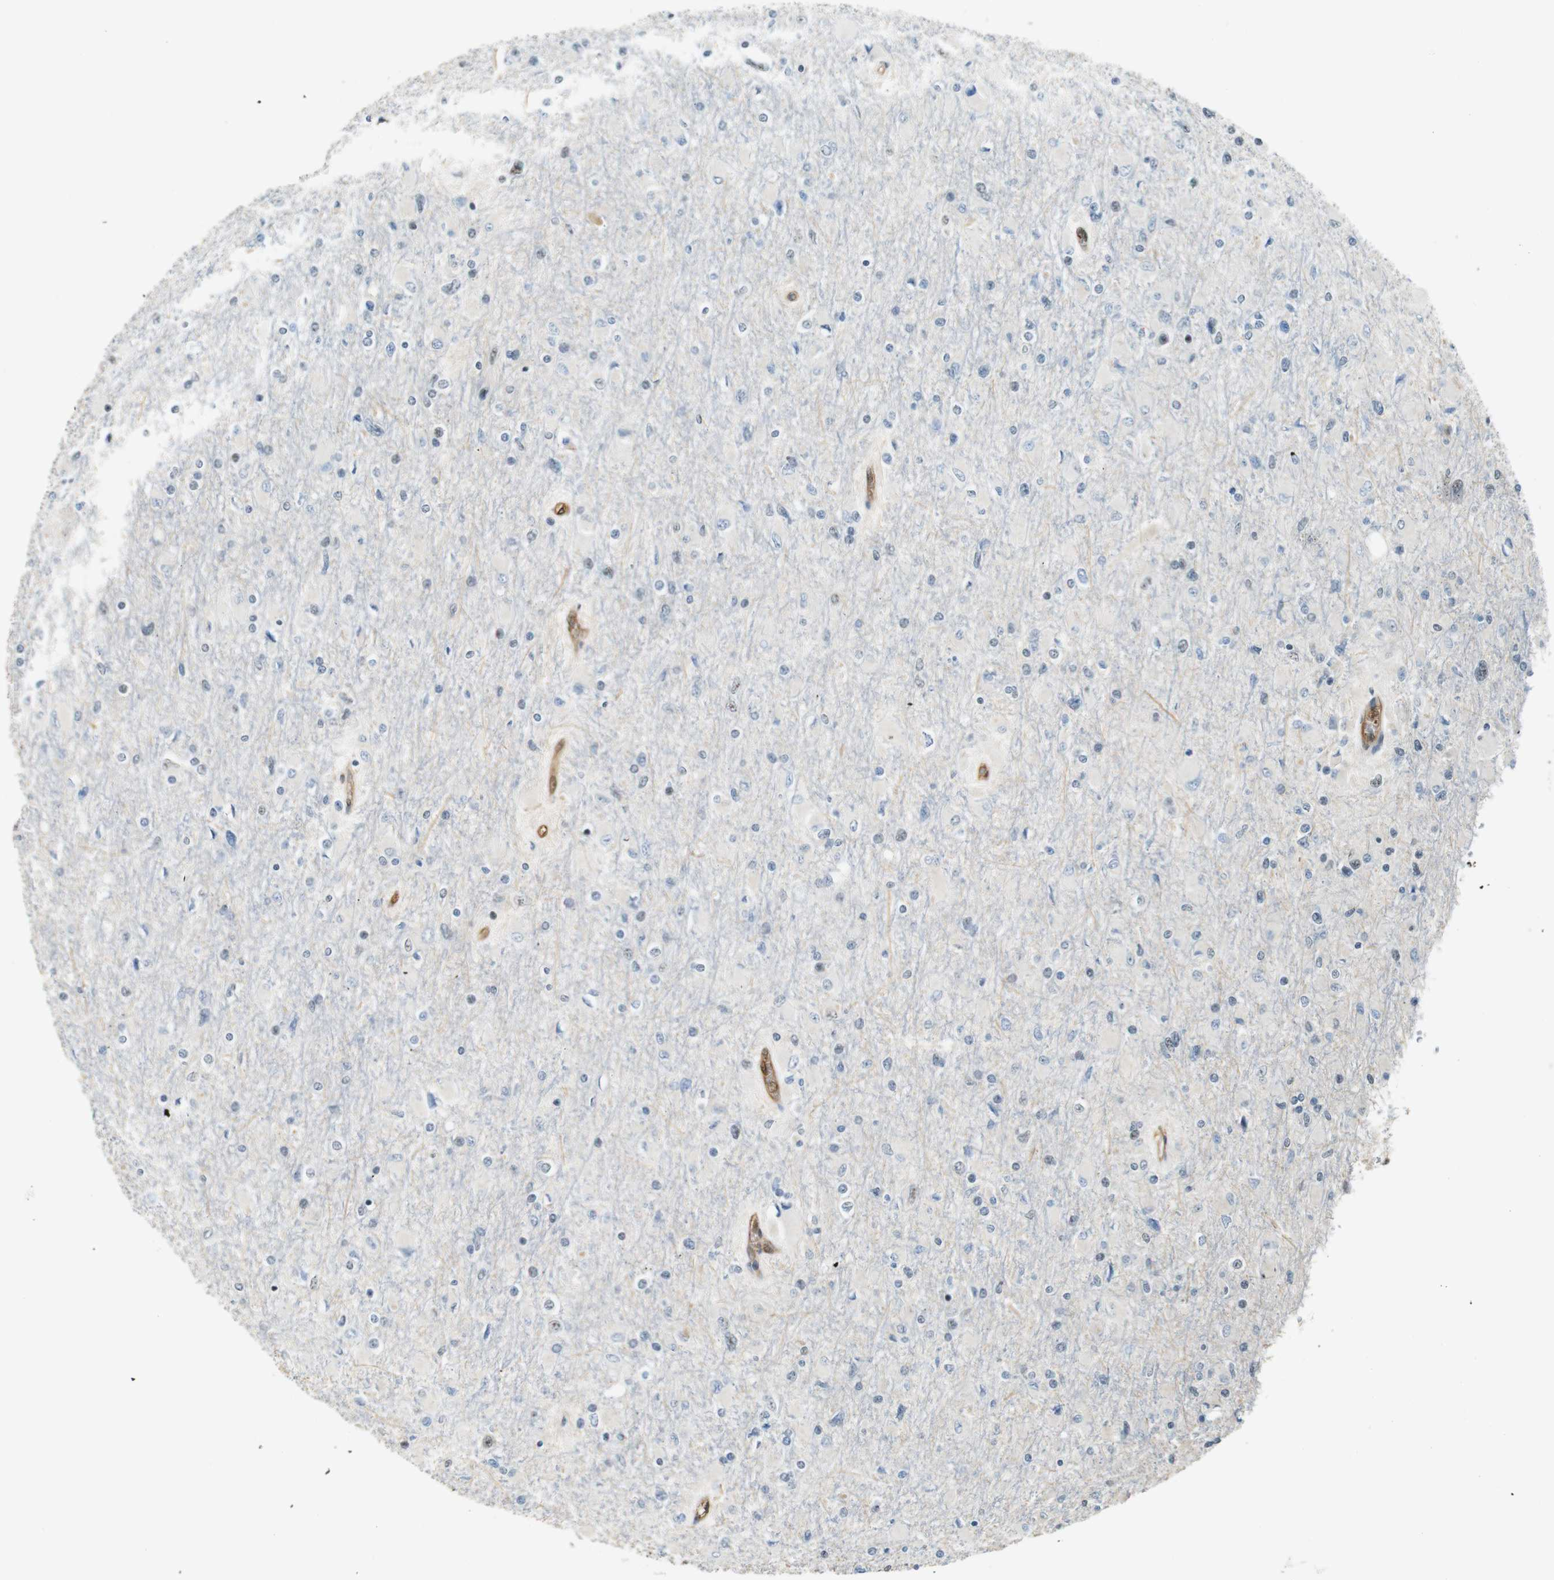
{"staining": {"intensity": "negative", "quantity": "none", "location": "none"}, "tissue": "glioma", "cell_type": "Tumor cells", "image_type": "cancer", "snomed": [{"axis": "morphology", "description": "Glioma, malignant, High grade"}, {"axis": "topography", "description": "Cerebral cortex"}], "caption": "High power microscopy micrograph of an immunohistochemistry (IHC) histopathology image of glioma, revealing no significant staining in tumor cells.", "gene": "LXN", "patient": {"sex": "female", "age": 36}}